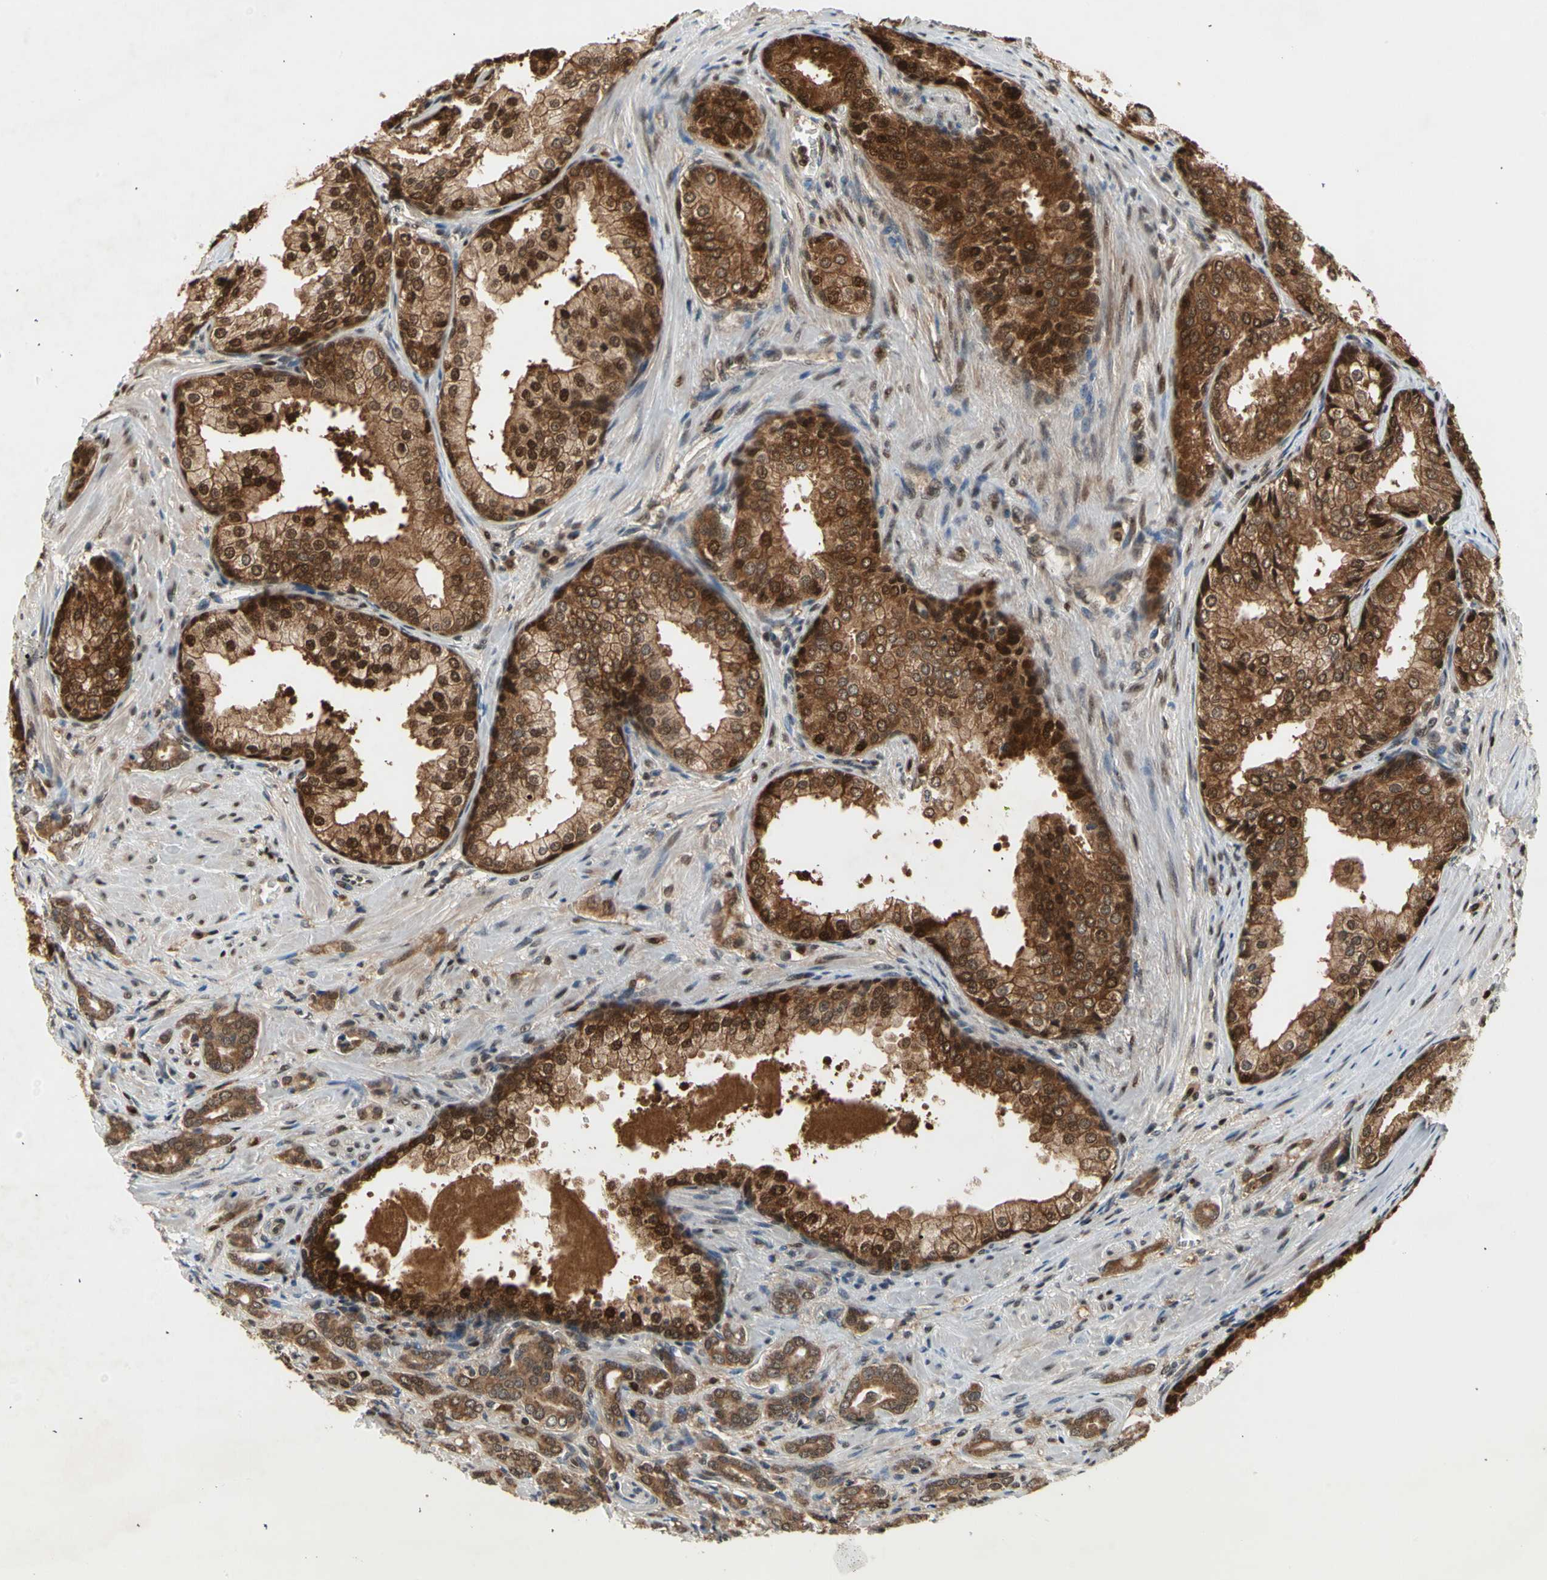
{"staining": {"intensity": "moderate", "quantity": ">75%", "location": "cytoplasmic/membranous,nuclear"}, "tissue": "prostate cancer", "cell_type": "Tumor cells", "image_type": "cancer", "snomed": [{"axis": "morphology", "description": "Adenocarcinoma, High grade"}, {"axis": "topography", "description": "Prostate"}], "caption": "Prostate cancer stained for a protein (brown) displays moderate cytoplasmic/membranous and nuclear positive expression in approximately >75% of tumor cells.", "gene": "GSR", "patient": {"sex": "male", "age": 64}}